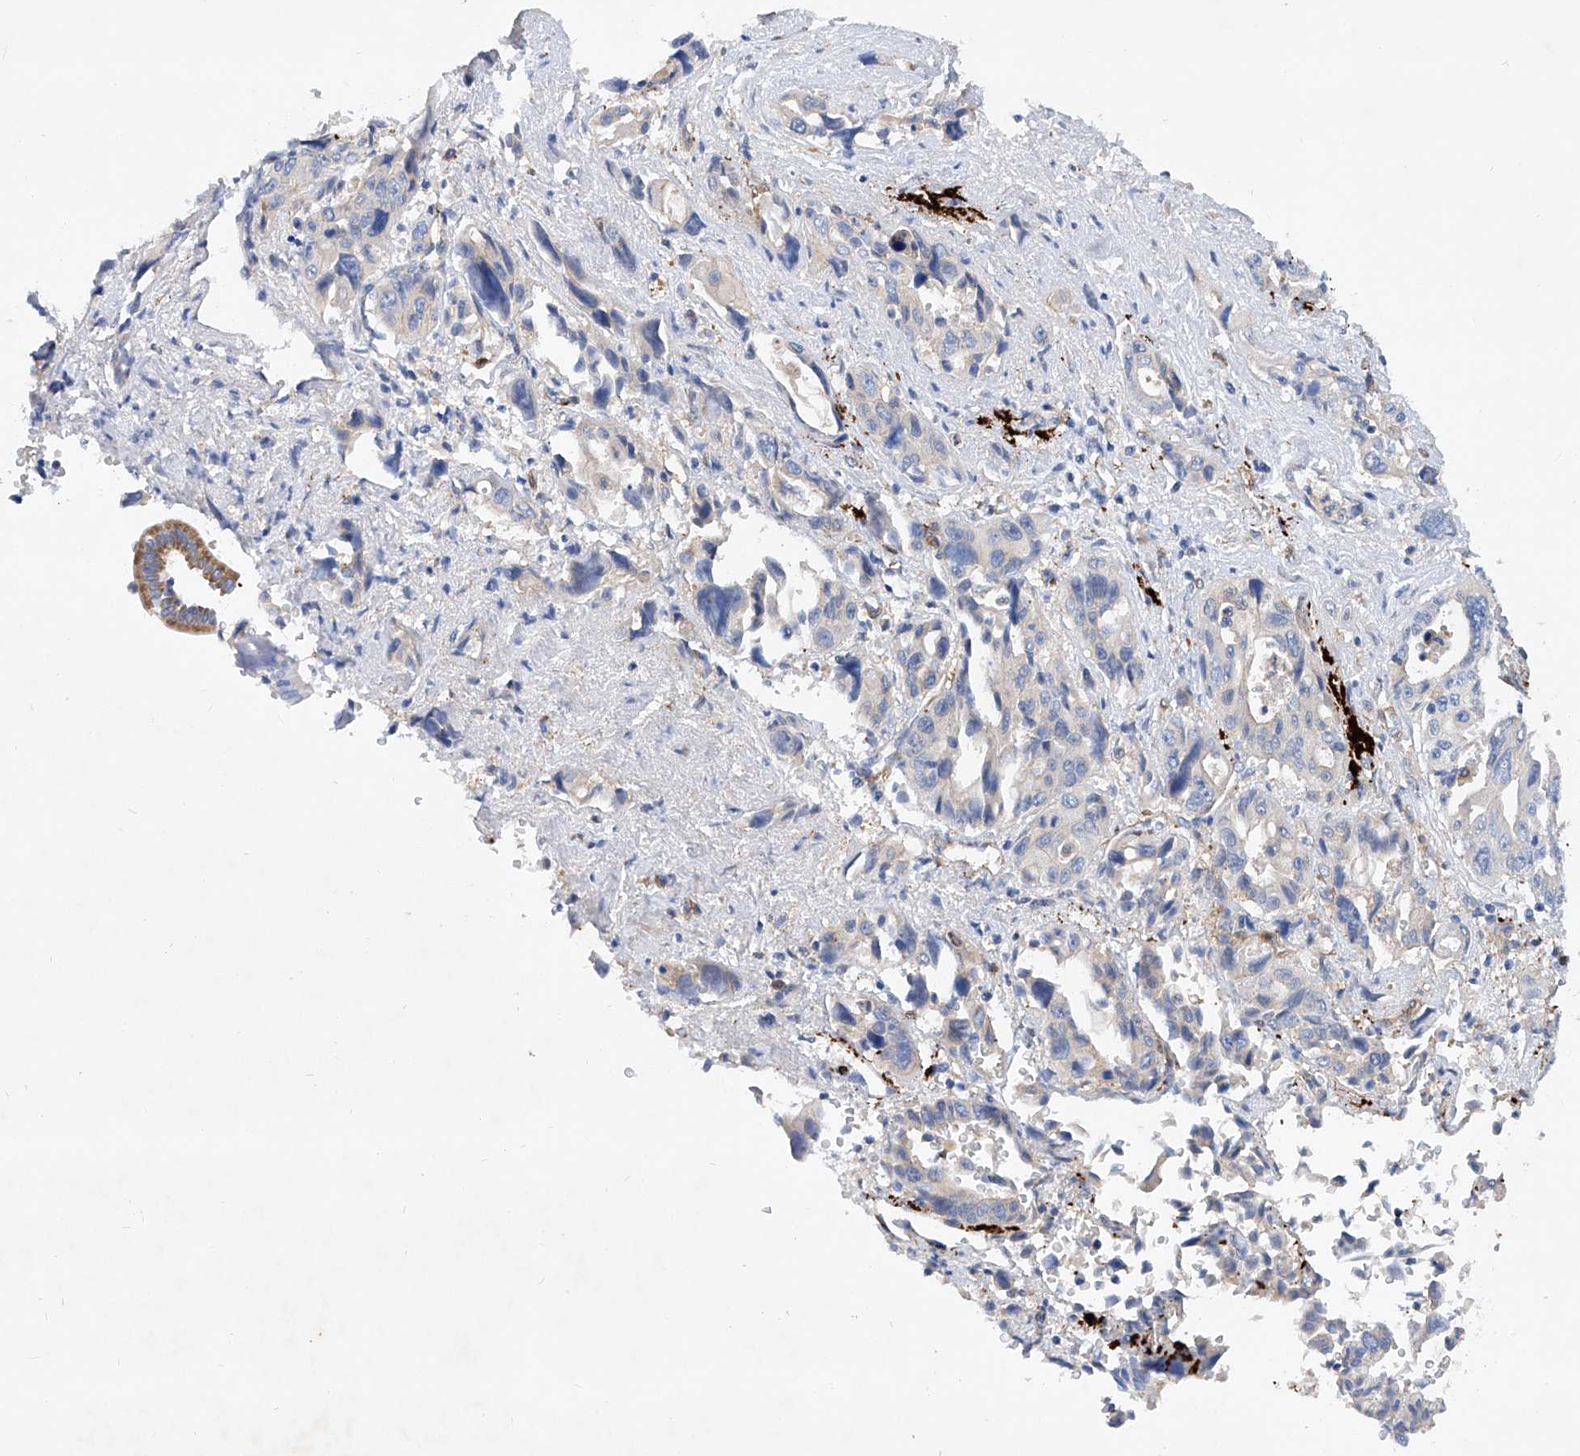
{"staining": {"intensity": "negative", "quantity": "none", "location": "none"}, "tissue": "pancreatic cancer", "cell_type": "Tumor cells", "image_type": "cancer", "snomed": [{"axis": "morphology", "description": "Adenocarcinoma, NOS"}, {"axis": "topography", "description": "Pancreas"}], "caption": "Immunohistochemistry (IHC) micrograph of neoplastic tissue: human pancreatic adenocarcinoma stained with DAB shows no significant protein expression in tumor cells.", "gene": "TAS2R60", "patient": {"sex": "male", "age": 46}}